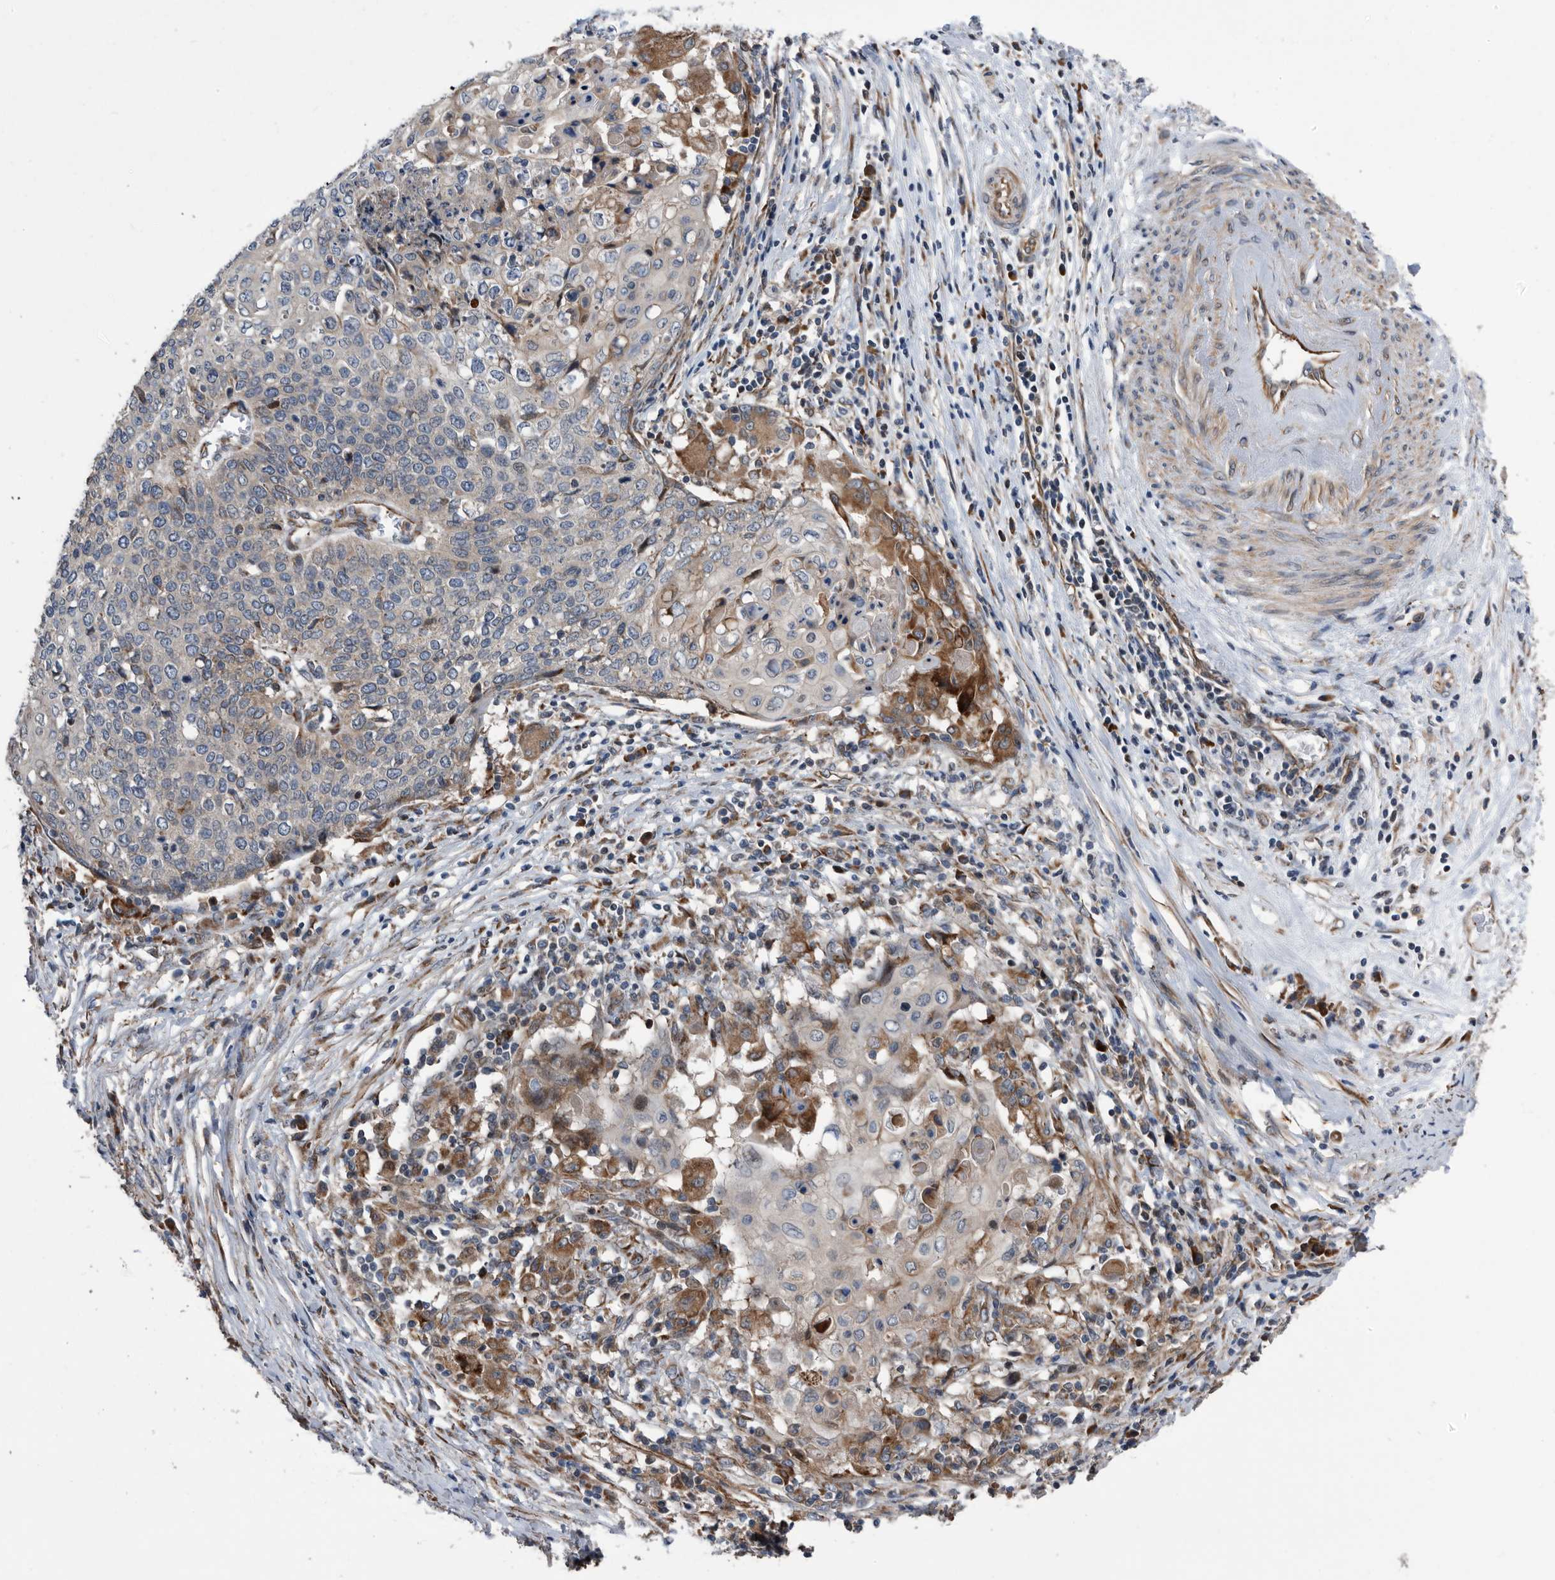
{"staining": {"intensity": "moderate", "quantity": "<25%", "location": "cytoplasmic/membranous"}, "tissue": "cervical cancer", "cell_type": "Tumor cells", "image_type": "cancer", "snomed": [{"axis": "morphology", "description": "Squamous cell carcinoma, NOS"}, {"axis": "topography", "description": "Cervix"}], "caption": "Cervical cancer (squamous cell carcinoma) stained for a protein (brown) demonstrates moderate cytoplasmic/membranous positive staining in approximately <25% of tumor cells.", "gene": "SERINC2", "patient": {"sex": "female", "age": 39}}